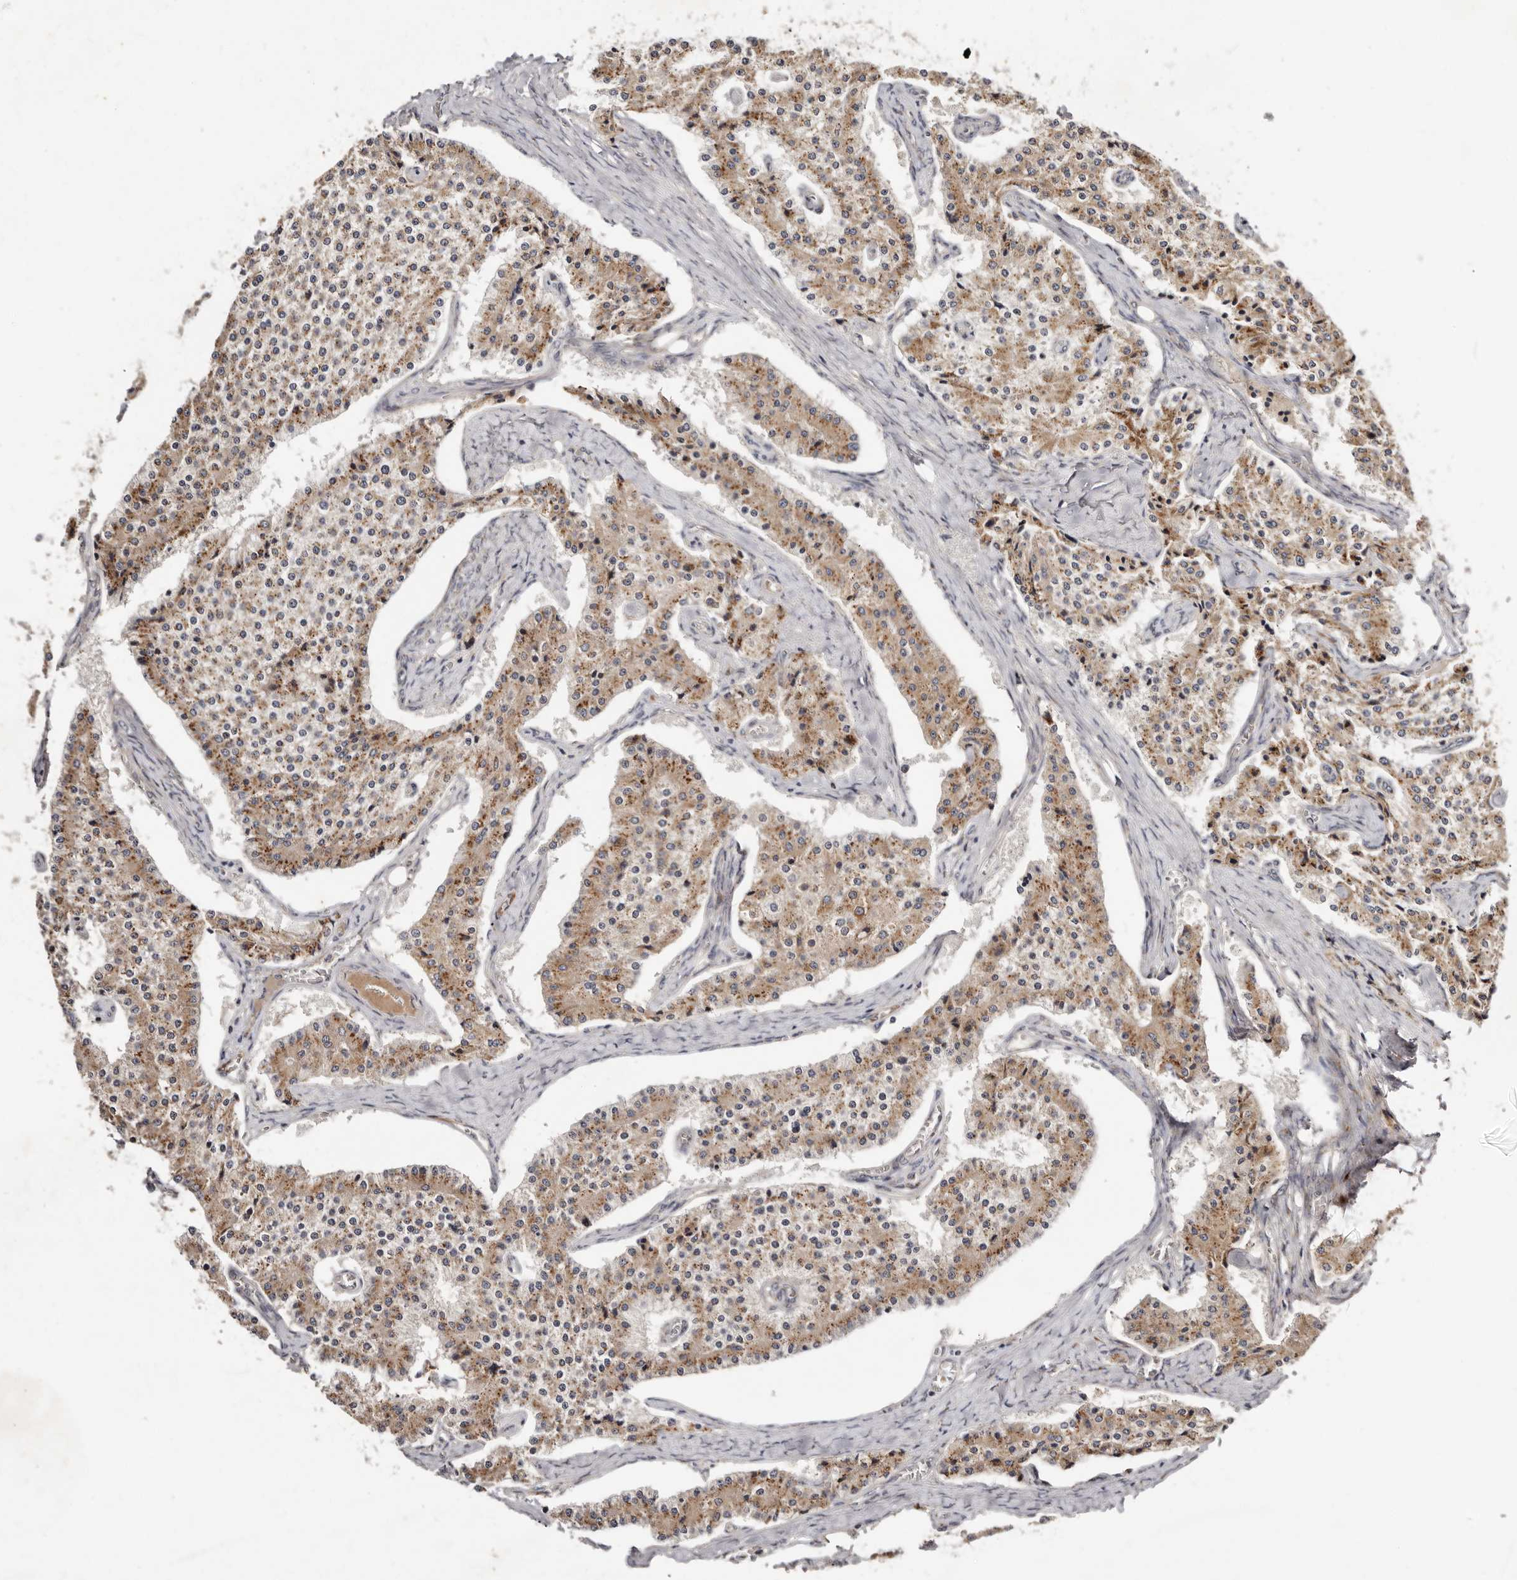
{"staining": {"intensity": "moderate", "quantity": ">75%", "location": "cytoplasmic/membranous"}, "tissue": "carcinoid", "cell_type": "Tumor cells", "image_type": "cancer", "snomed": [{"axis": "morphology", "description": "Carcinoid, malignant, NOS"}, {"axis": "topography", "description": "Colon"}], "caption": "Moderate cytoplasmic/membranous expression is present in about >75% of tumor cells in carcinoid.", "gene": "DACT2", "patient": {"sex": "female", "age": 52}}